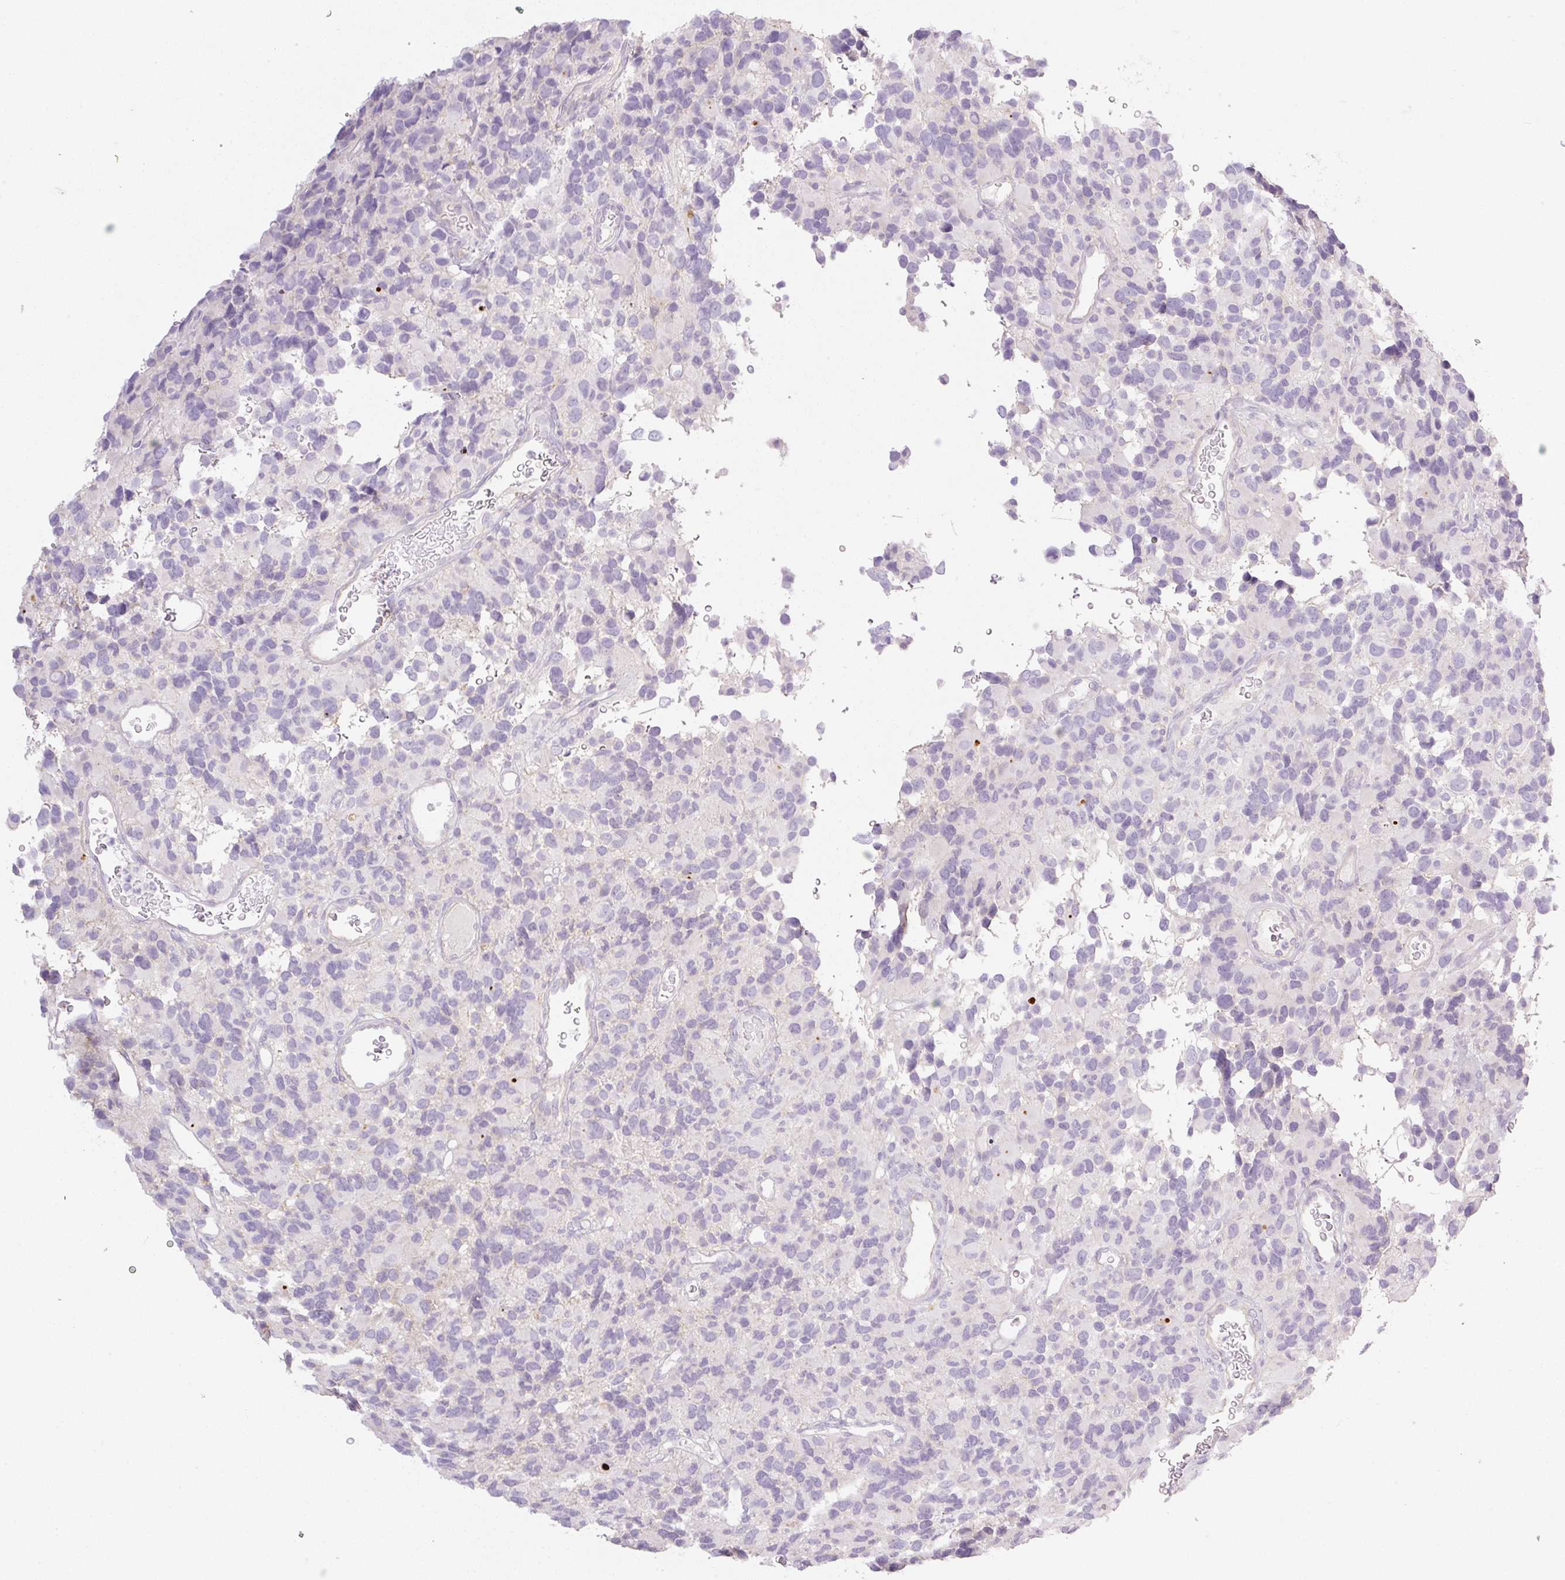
{"staining": {"intensity": "negative", "quantity": "none", "location": "none"}, "tissue": "glioma", "cell_type": "Tumor cells", "image_type": "cancer", "snomed": [{"axis": "morphology", "description": "Glioma, malignant, High grade"}, {"axis": "topography", "description": "Brain"}], "caption": "This is a photomicrograph of immunohistochemistry (IHC) staining of malignant glioma (high-grade), which shows no staining in tumor cells.", "gene": "MIA2", "patient": {"sex": "male", "age": 77}}